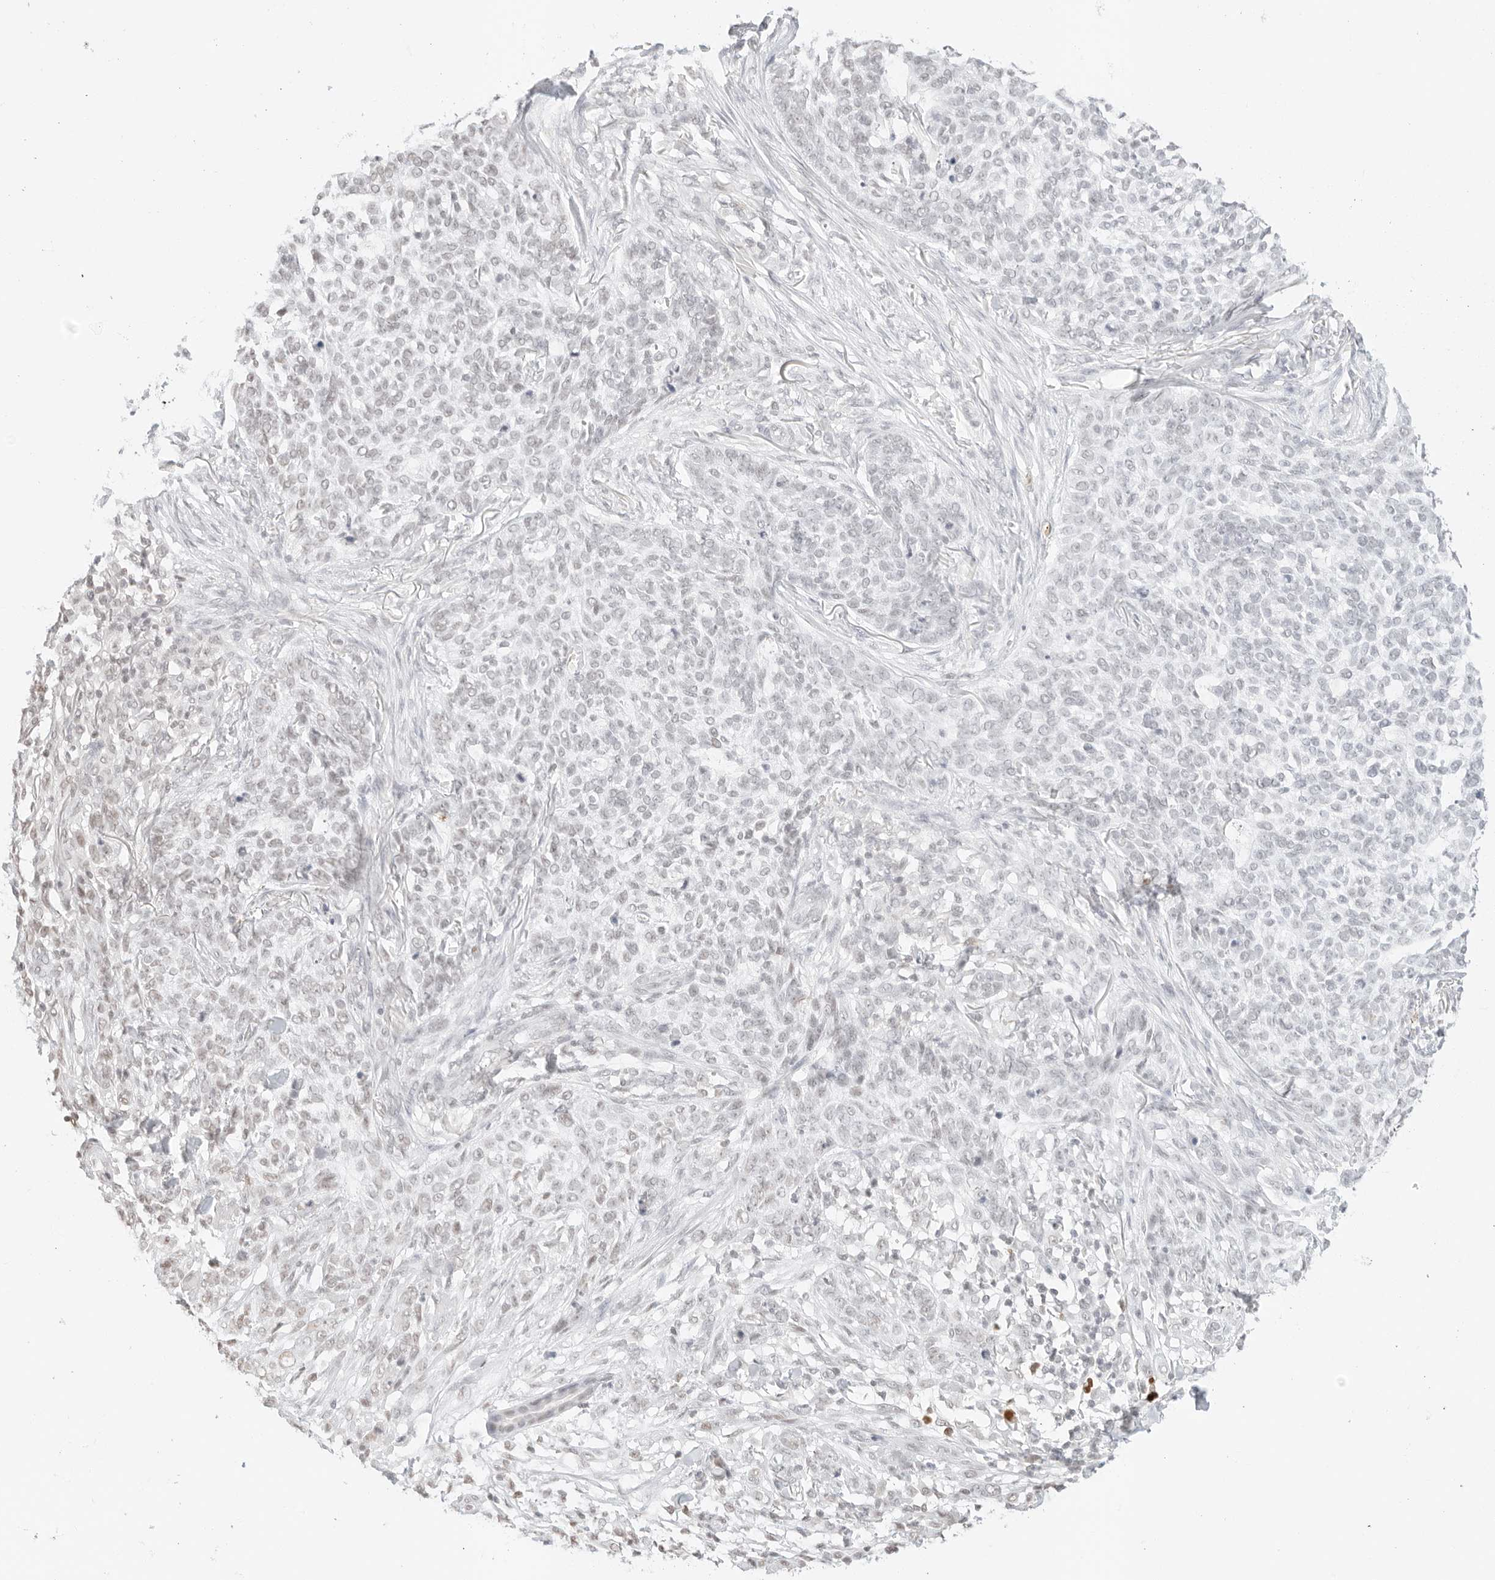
{"staining": {"intensity": "negative", "quantity": "none", "location": "none"}, "tissue": "skin cancer", "cell_type": "Tumor cells", "image_type": "cancer", "snomed": [{"axis": "morphology", "description": "Basal cell carcinoma"}, {"axis": "topography", "description": "Skin"}], "caption": "This is an immunohistochemistry (IHC) photomicrograph of human skin basal cell carcinoma. There is no staining in tumor cells.", "gene": "FBLN5", "patient": {"sex": "female", "age": 64}}